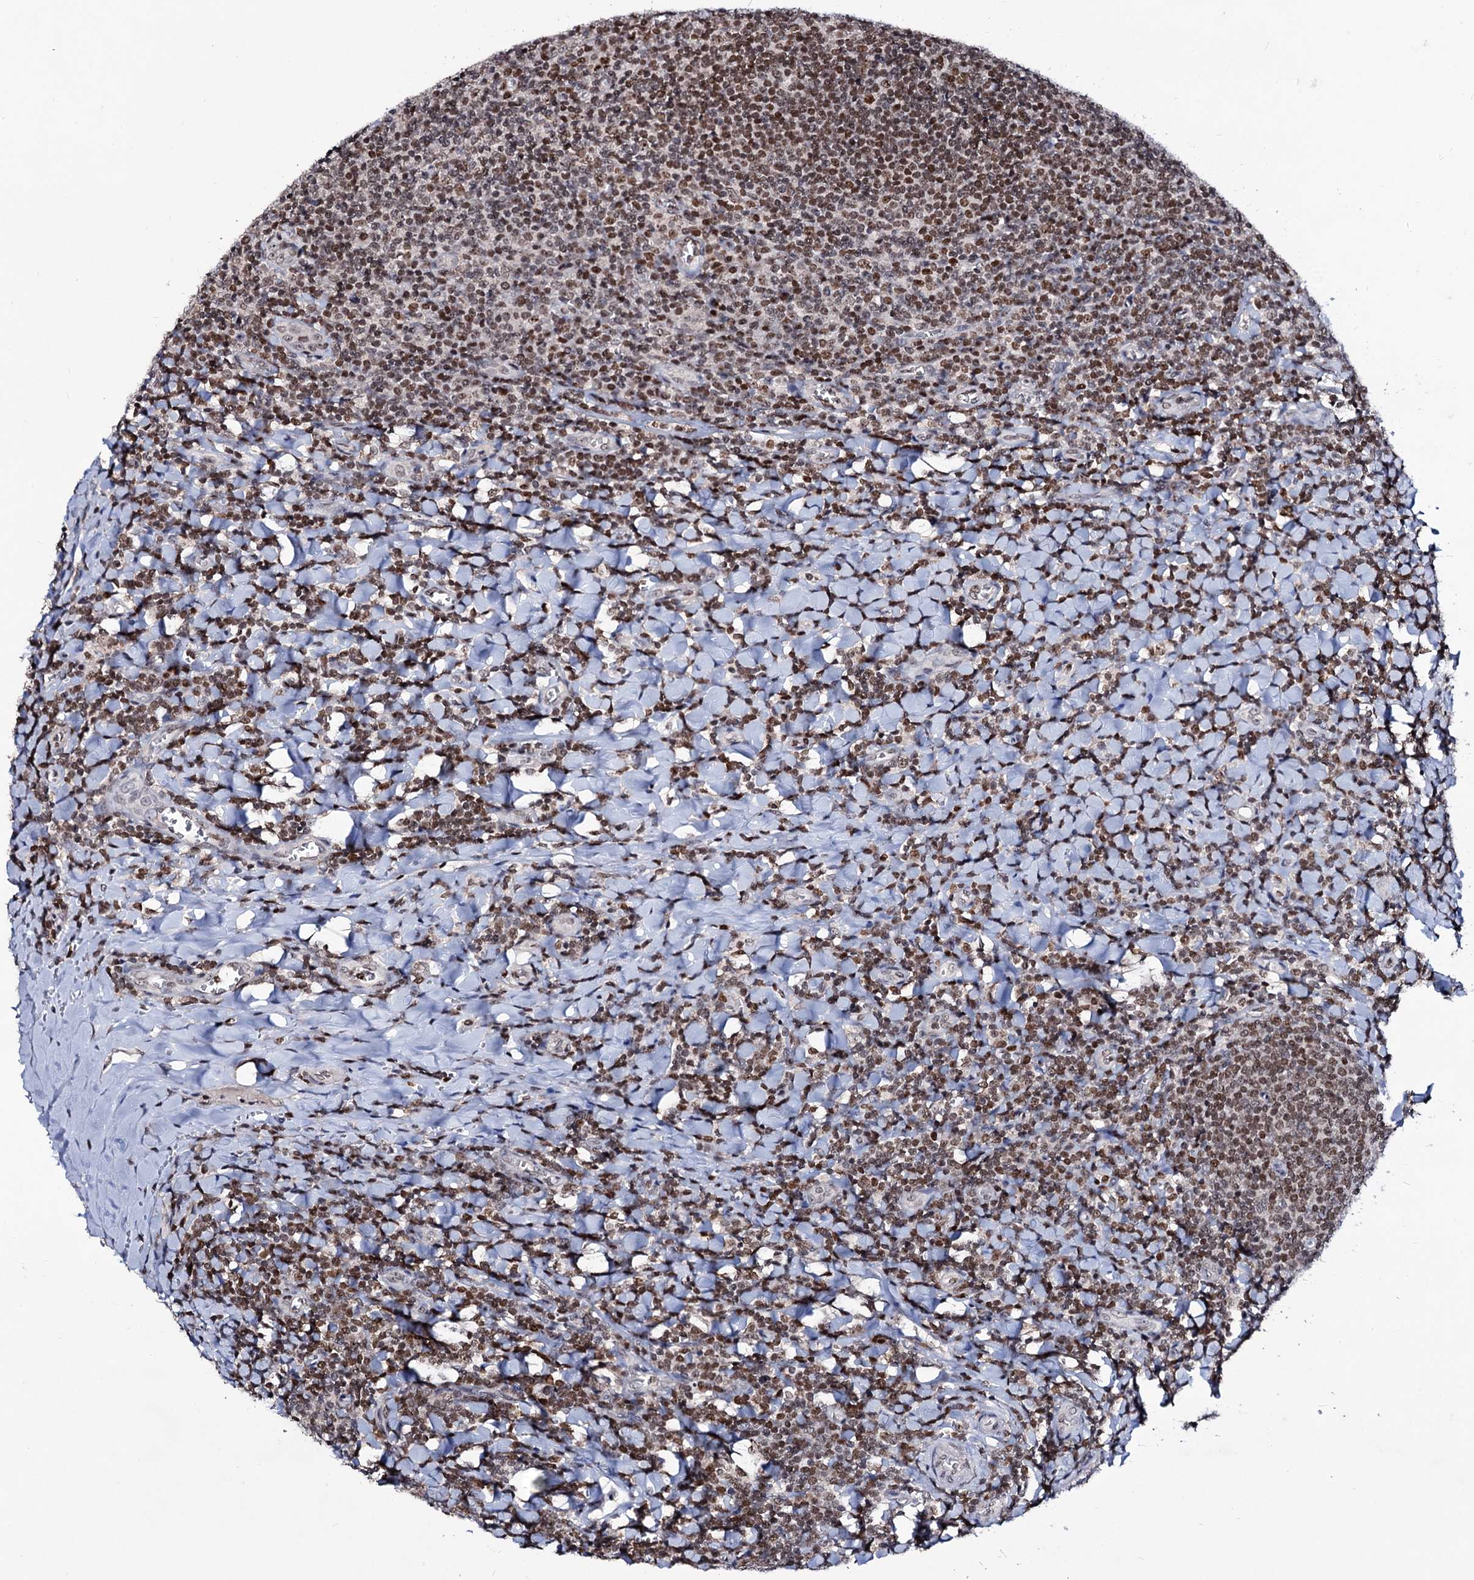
{"staining": {"intensity": "moderate", "quantity": ">75%", "location": "nuclear"}, "tissue": "tonsil", "cell_type": "Germinal center cells", "image_type": "normal", "snomed": [{"axis": "morphology", "description": "Normal tissue, NOS"}, {"axis": "topography", "description": "Tonsil"}], "caption": "A micrograph of human tonsil stained for a protein displays moderate nuclear brown staining in germinal center cells.", "gene": "SMCHD1", "patient": {"sex": "male", "age": 27}}